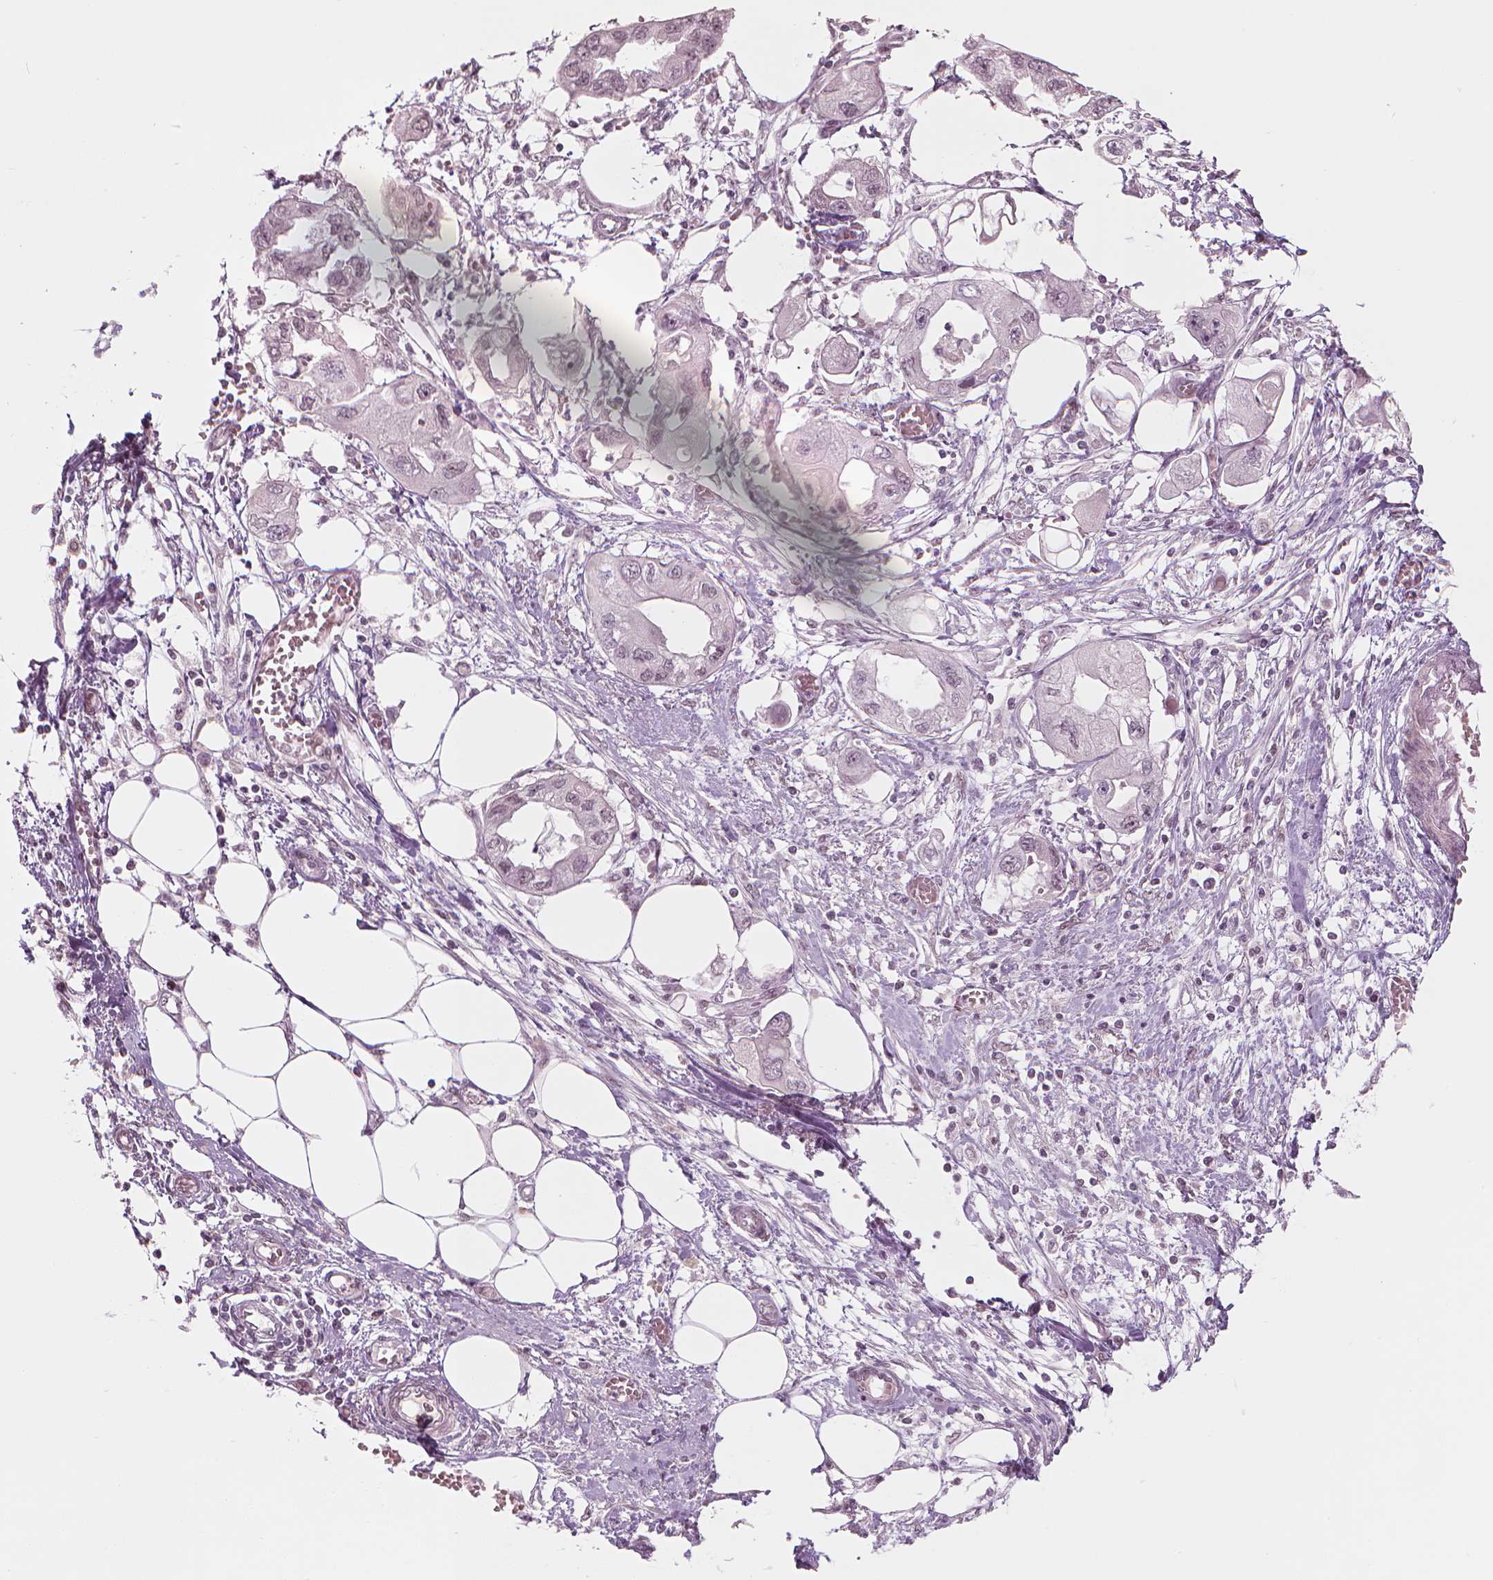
{"staining": {"intensity": "negative", "quantity": "none", "location": "none"}, "tissue": "endometrial cancer", "cell_type": "Tumor cells", "image_type": "cancer", "snomed": [{"axis": "morphology", "description": "Adenocarcinoma, NOS"}, {"axis": "morphology", "description": "Adenocarcinoma, metastatic, NOS"}, {"axis": "topography", "description": "Adipose tissue"}, {"axis": "topography", "description": "Endometrium"}], "caption": "Immunohistochemistry of human endometrial metastatic adenocarcinoma displays no staining in tumor cells.", "gene": "ELF2", "patient": {"sex": "female", "age": 67}}